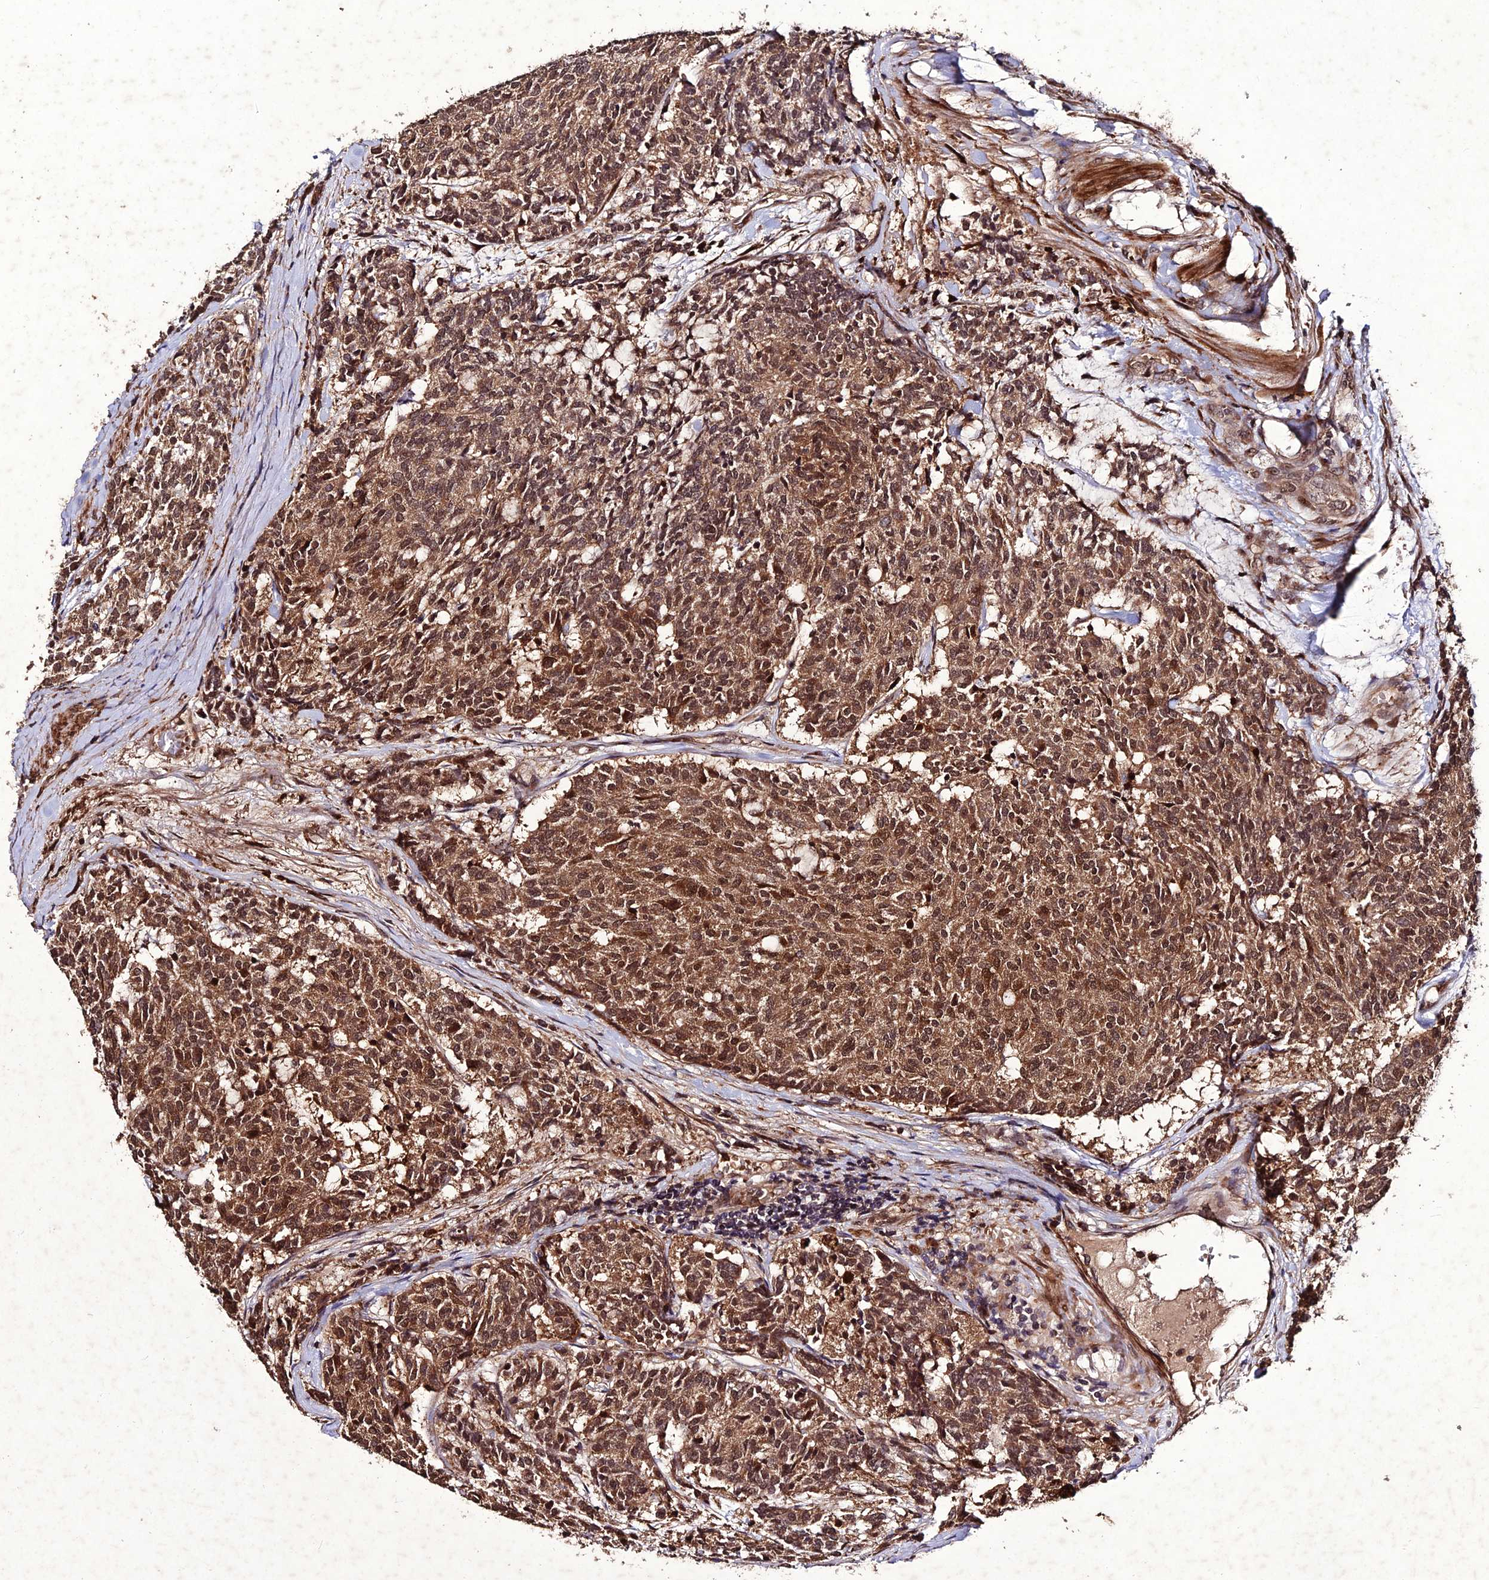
{"staining": {"intensity": "moderate", "quantity": ">75%", "location": "cytoplasmic/membranous,nuclear"}, "tissue": "carcinoid", "cell_type": "Tumor cells", "image_type": "cancer", "snomed": [{"axis": "morphology", "description": "Carcinoid, malignant, NOS"}, {"axis": "topography", "description": "Pancreas"}], "caption": "This micrograph displays IHC staining of human malignant carcinoid, with medium moderate cytoplasmic/membranous and nuclear staining in approximately >75% of tumor cells.", "gene": "ZNF766", "patient": {"sex": "female", "age": 54}}